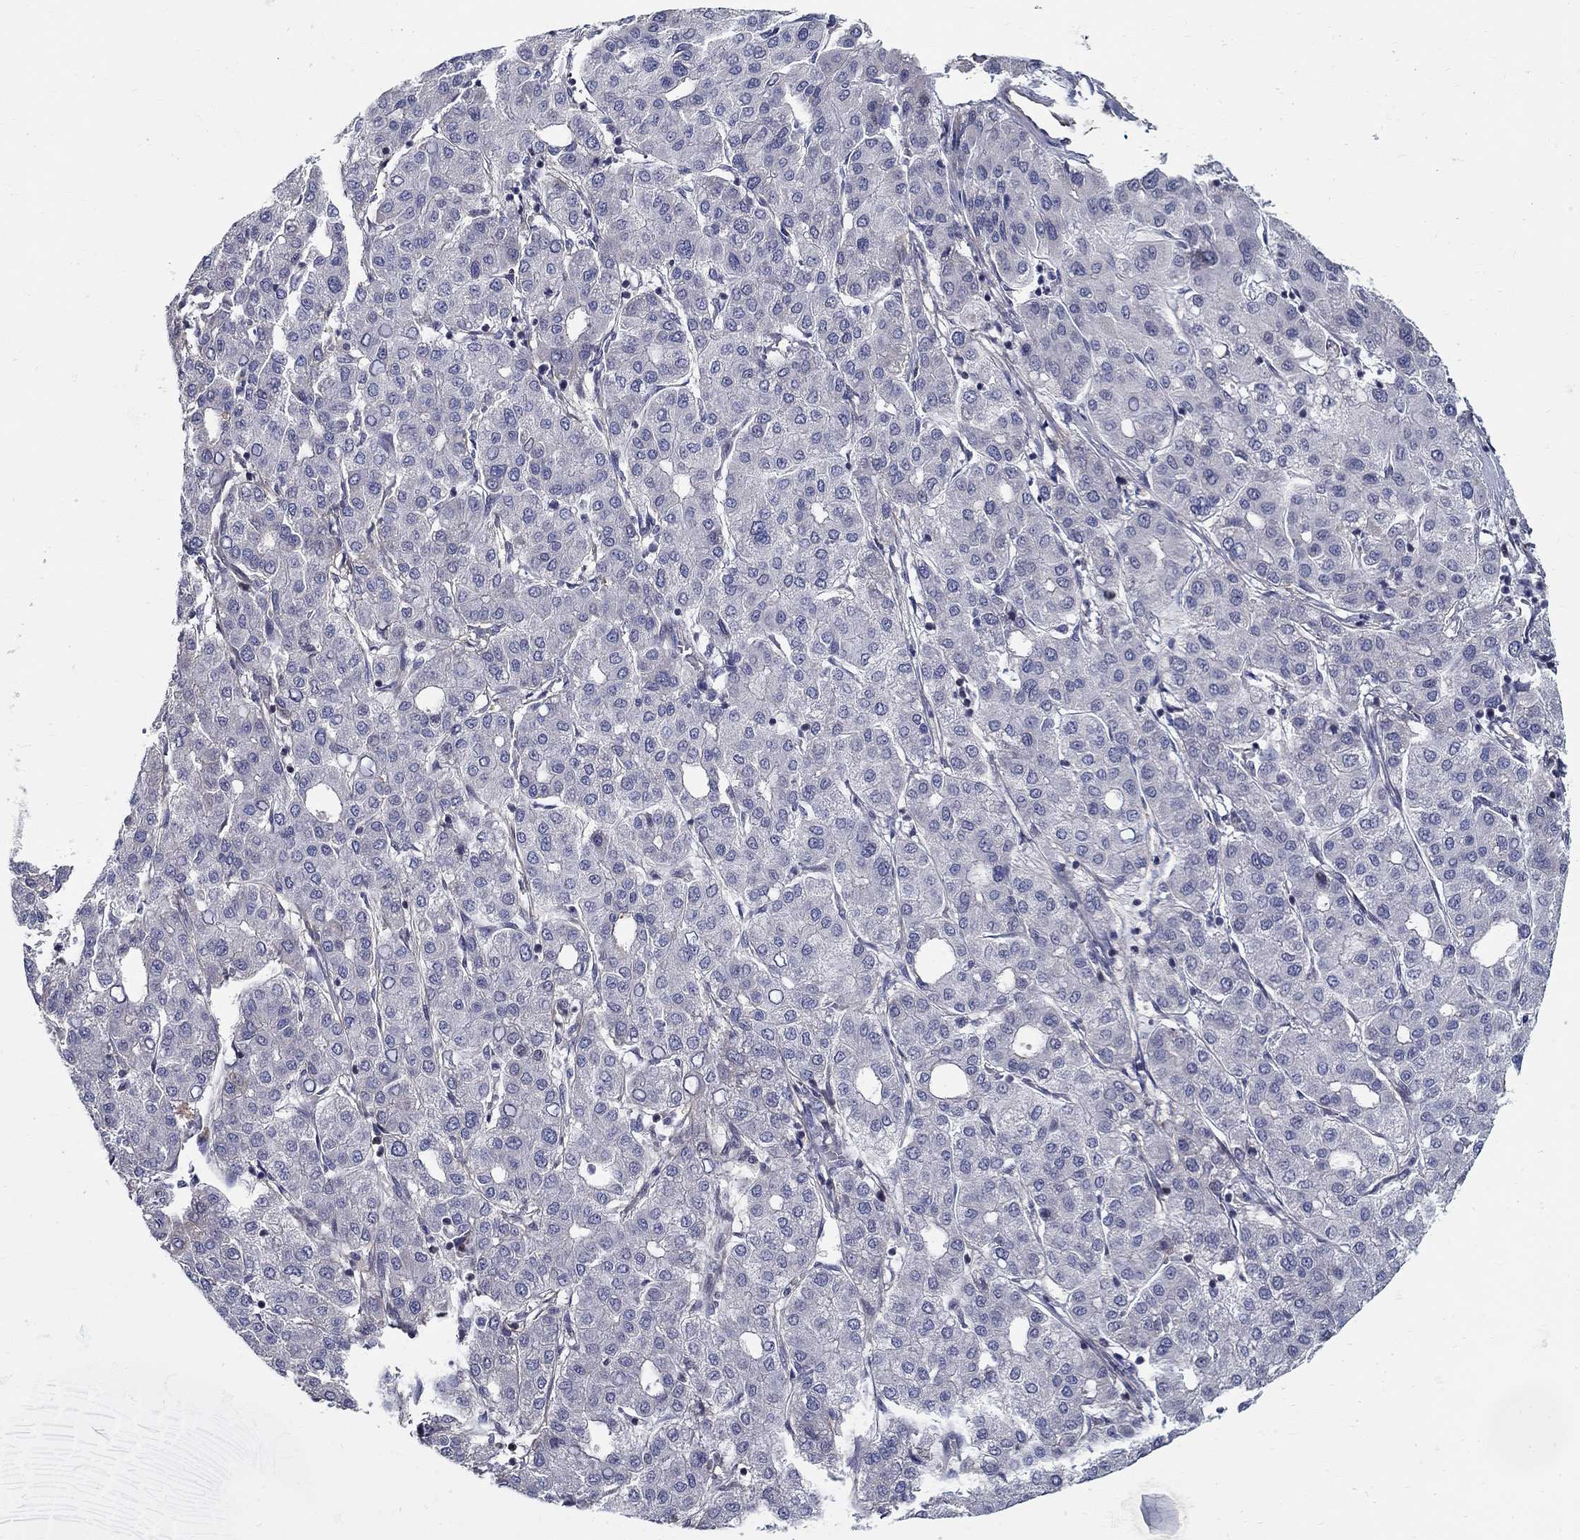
{"staining": {"intensity": "negative", "quantity": "none", "location": "none"}, "tissue": "liver cancer", "cell_type": "Tumor cells", "image_type": "cancer", "snomed": [{"axis": "morphology", "description": "Carcinoma, Hepatocellular, NOS"}, {"axis": "topography", "description": "Liver"}], "caption": "Protein analysis of liver hepatocellular carcinoma reveals no significant positivity in tumor cells. (Stains: DAB immunohistochemistry (IHC) with hematoxylin counter stain, Microscopy: brightfield microscopy at high magnification).", "gene": "C16orf46", "patient": {"sex": "male", "age": 65}}